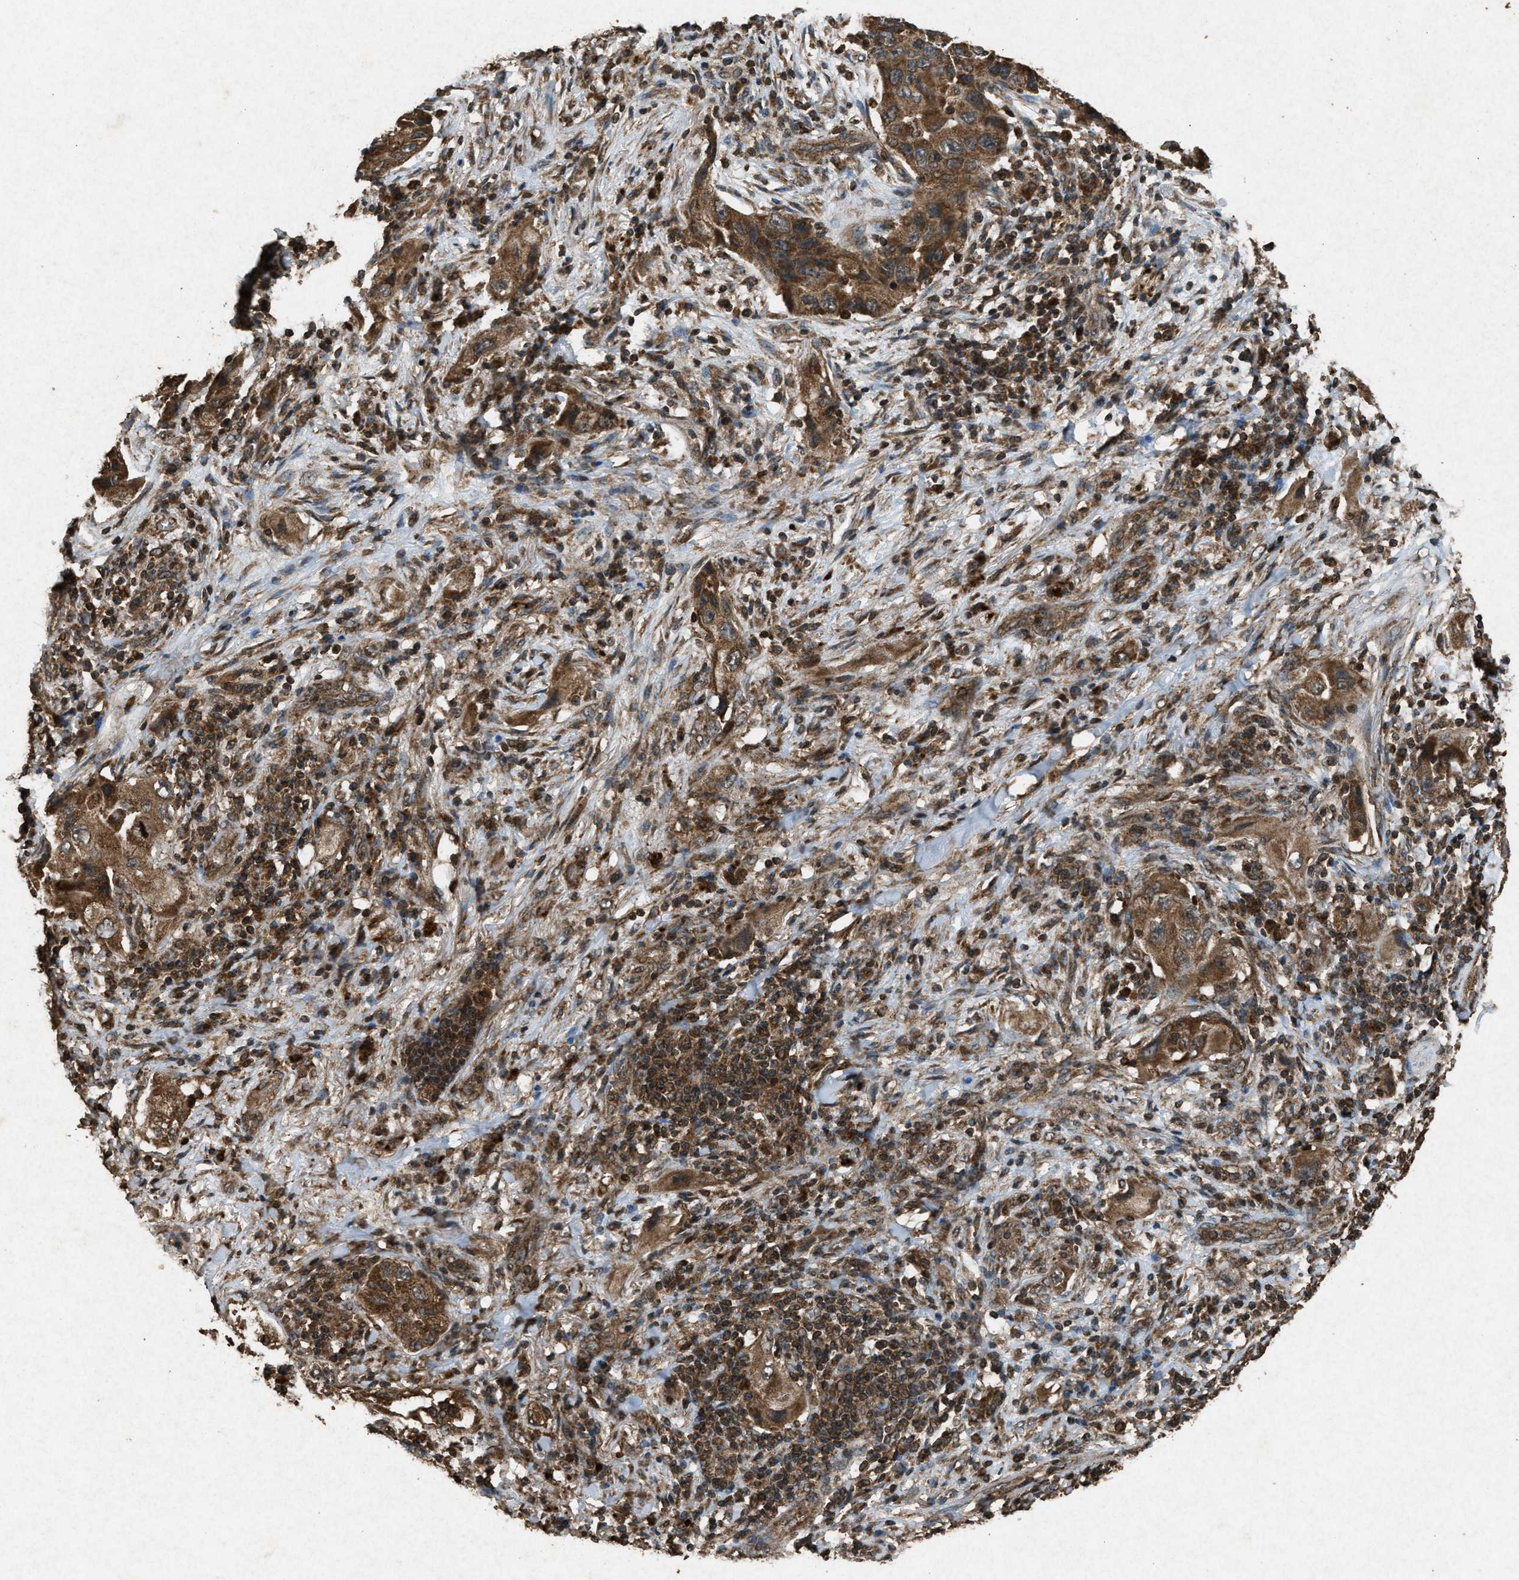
{"staining": {"intensity": "strong", "quantity": ">75%", "location": "cytoplasmic/membranous"}, "tissue": "lung cancer", "cell_type": "Tumor cells", "image_type": "cancer", "snomed": [{"axis": "morphology", "description": "Adenocarcinoma, NOS"}, {"axis": "topography", "description": "Lung"}], "caption": "Immunohistochemistry staining of lung cancer, which reveals high levels of strong cytoplasmic/membranous expression in about >75% of tumor cells indicating strong cytoplasmic/membranous protein staining. The staining was performed using DAB (brown) for protein detection and nuclei were counterstained in hematoxylin (blue).", "gene": "OAS1", "patient": {"sex": "female", "age": 65}}